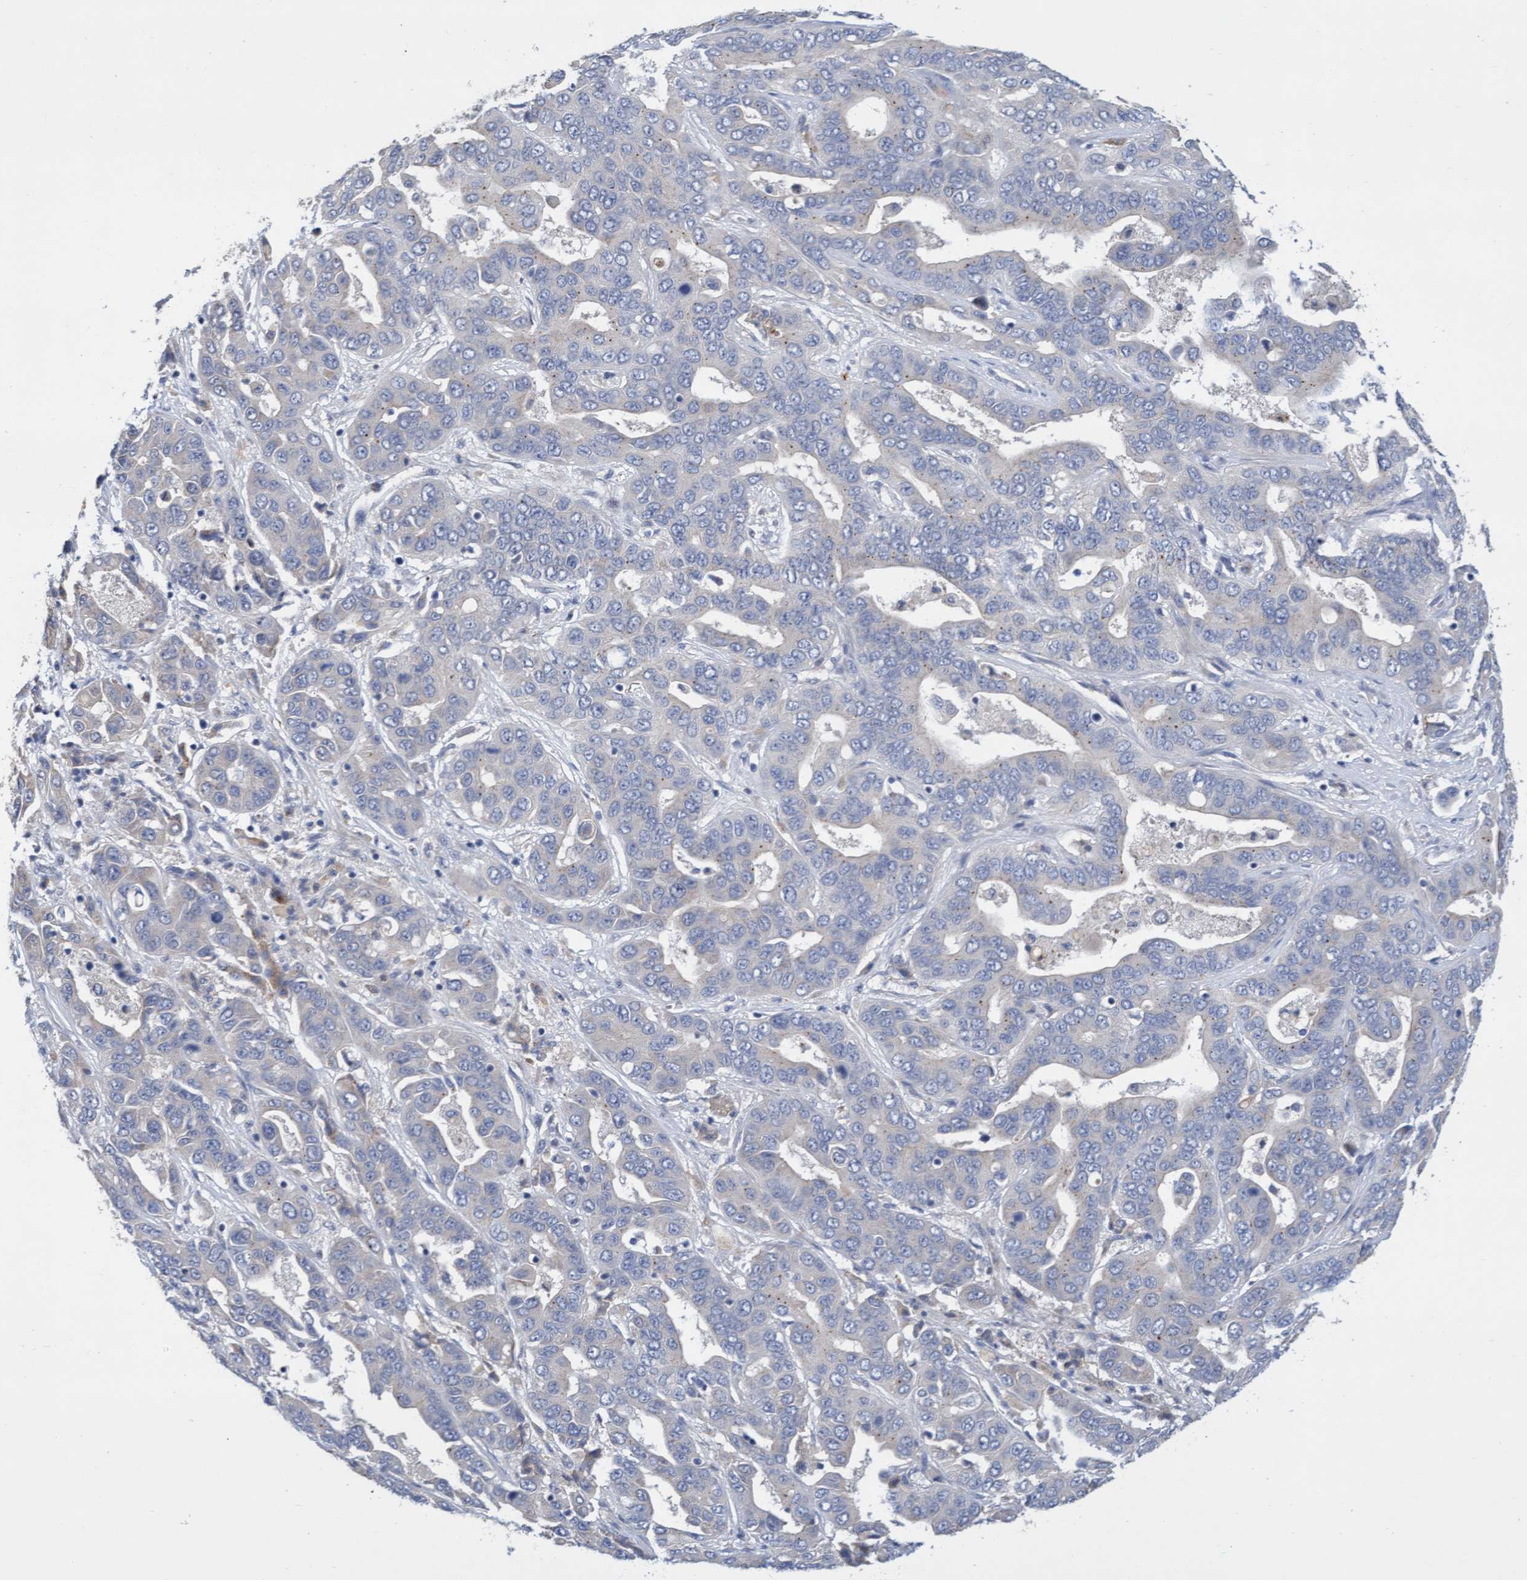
{"staining": {"intensity": "negative", "quantity": "none", "location": "none"}, "tissue": "liver cancer", "cell_type": "Tumor cells", "image_type": "cancer", "snomed": [{"axis": "morphology", "description": "Cholangiocarcinoma"}, {"axis": "topography", "description": "Liver"}], "caption": "Immunohistochemical staining of human liver cholangiocarcinoma displays no significant expression in tumor cells.", "gene": "ABCF2", "patient": {"sex": "female", "age": 52}}